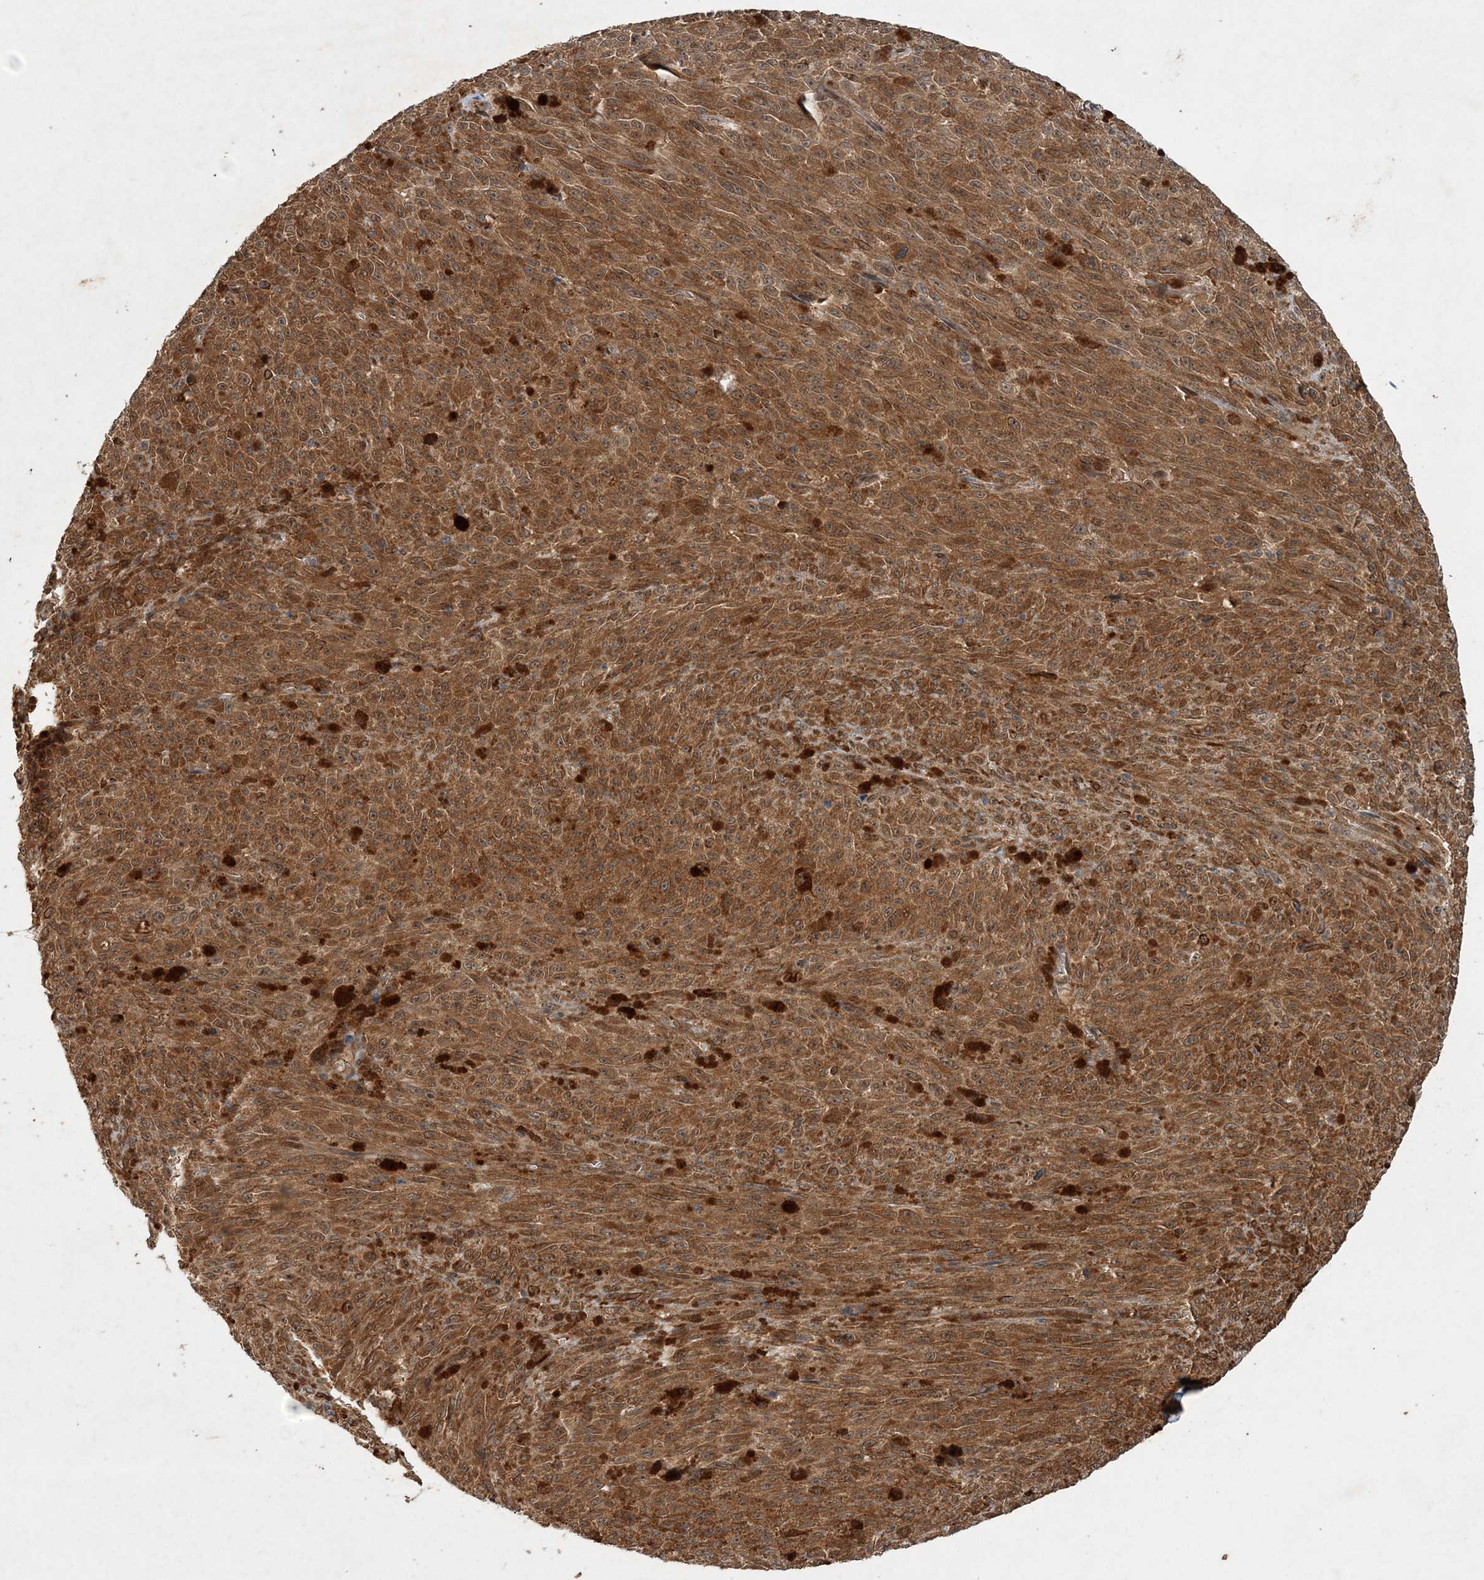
{"staining": {"intensity": "moderate", "quantity": ">75%", "location": "cytoplasmic/membranous"}, "tissue": "melanoma", "cell_type": "Tumor cells", "image_type": "cancer", "snomed": [{"axis": "morphology", "description": "Malignant melanoma, NOS"}, {"axis": "topography", "description": "Skin"}], "caption": "Melanoma stained for a protein (brown) exhibits moderate cytoplasmic/membranous positive expression in approximately >75% of tumor cells.", "gene": "UBTD2", "patient": {"sex": "female", "age": 82}}